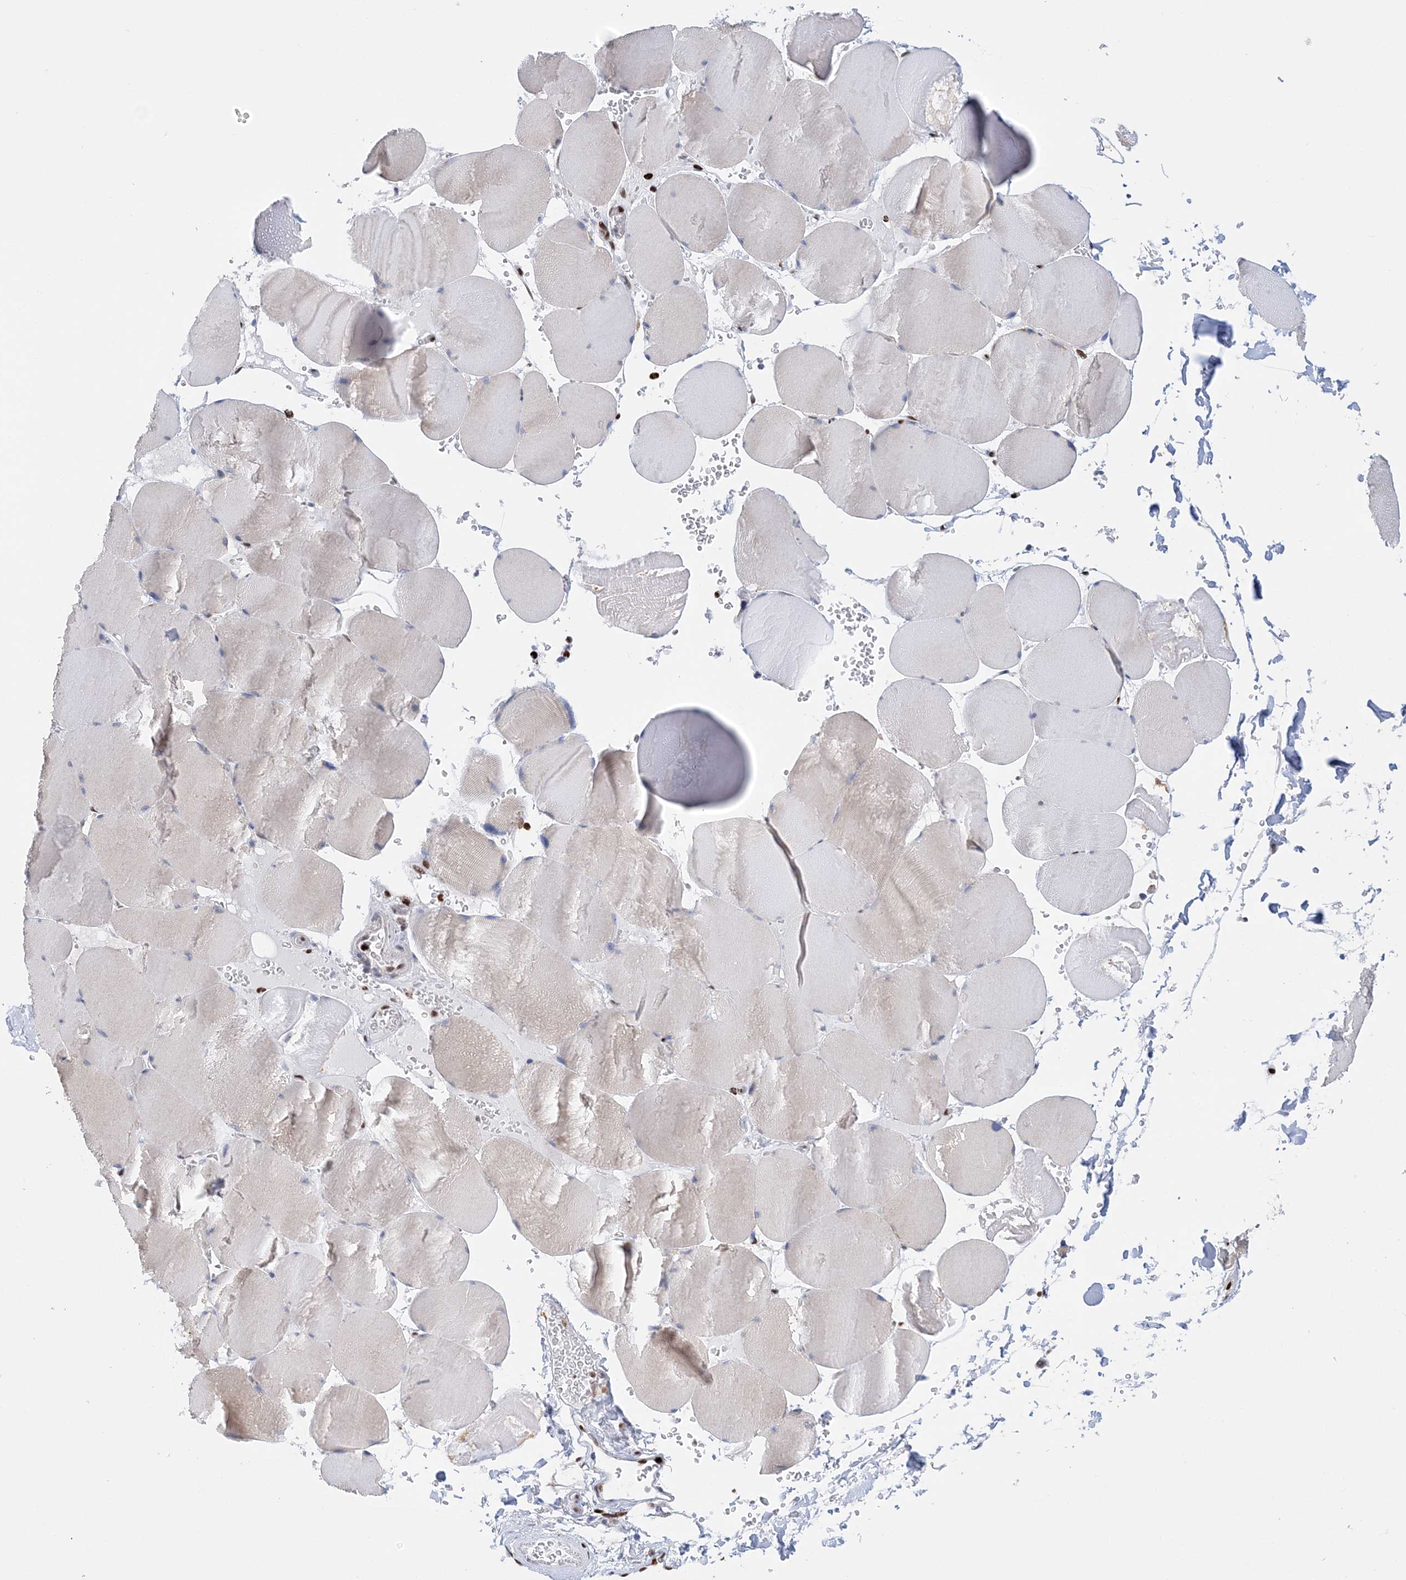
{"staining": {"intensity": "weak", "quantity": "25%-75%", "location": "cytoplasmic/membranous"}, "tissue": "skeletal muscle", "cell_type": "Myocytes", "image_type": "normal", "snomed": [{"axis": "morphology", "description": "Normal tissue, NOS"}, {"axis": "topography", "description": "Skeletal muscle"}, {"axis": "topography", "description": "Head-Neck"}], "caption": "Weak cytoplasmic/membranous staining is appreciated in about 25%-75% of myocytes in unremarkable skeletal muscle.", "gene": "NIT2", "patient": {"sex": "male", "age": 66}}